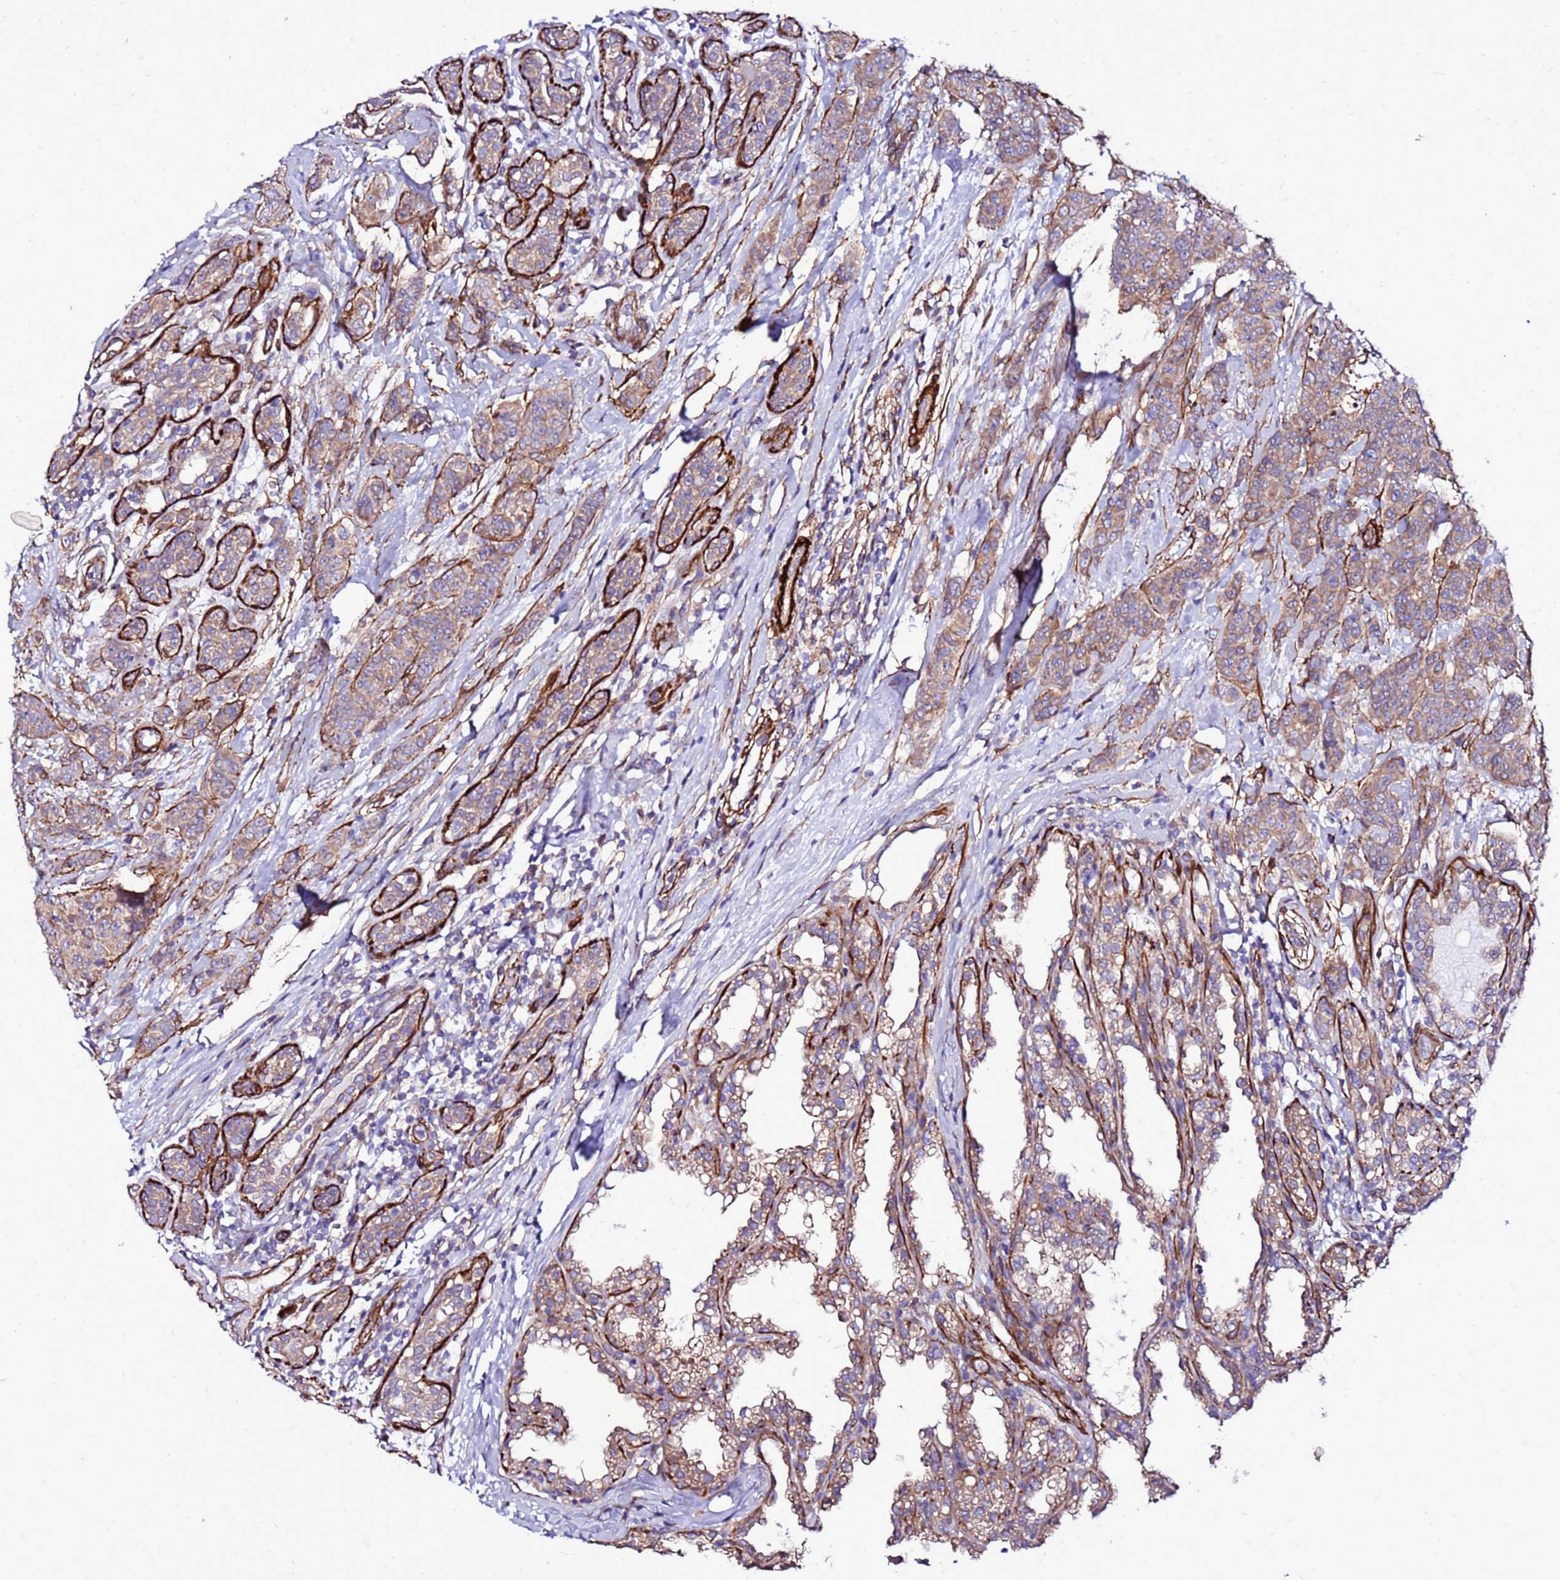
{"staining": {"intensity": "weak", "quantity": ">75%", "location": "cytoplasmic/membranous"}, "tissue": "breast cancer", "cell_type": "Tumor cells", "image_type": "cancer", "snomed": [{"axis": "morphology", "description": "Duct carcinoma"}, {"axis": "topography", "description": "Breast"}], "caption": "An IHC histopathology image of neoplastic tissue is shown. Protein staining in brown shows weak cytoplasmic/membranous positivity in breast intraductal carcinoma within tumor cells.", "gene": "EI24", "patient": {"sex": "female", "age": 40}}